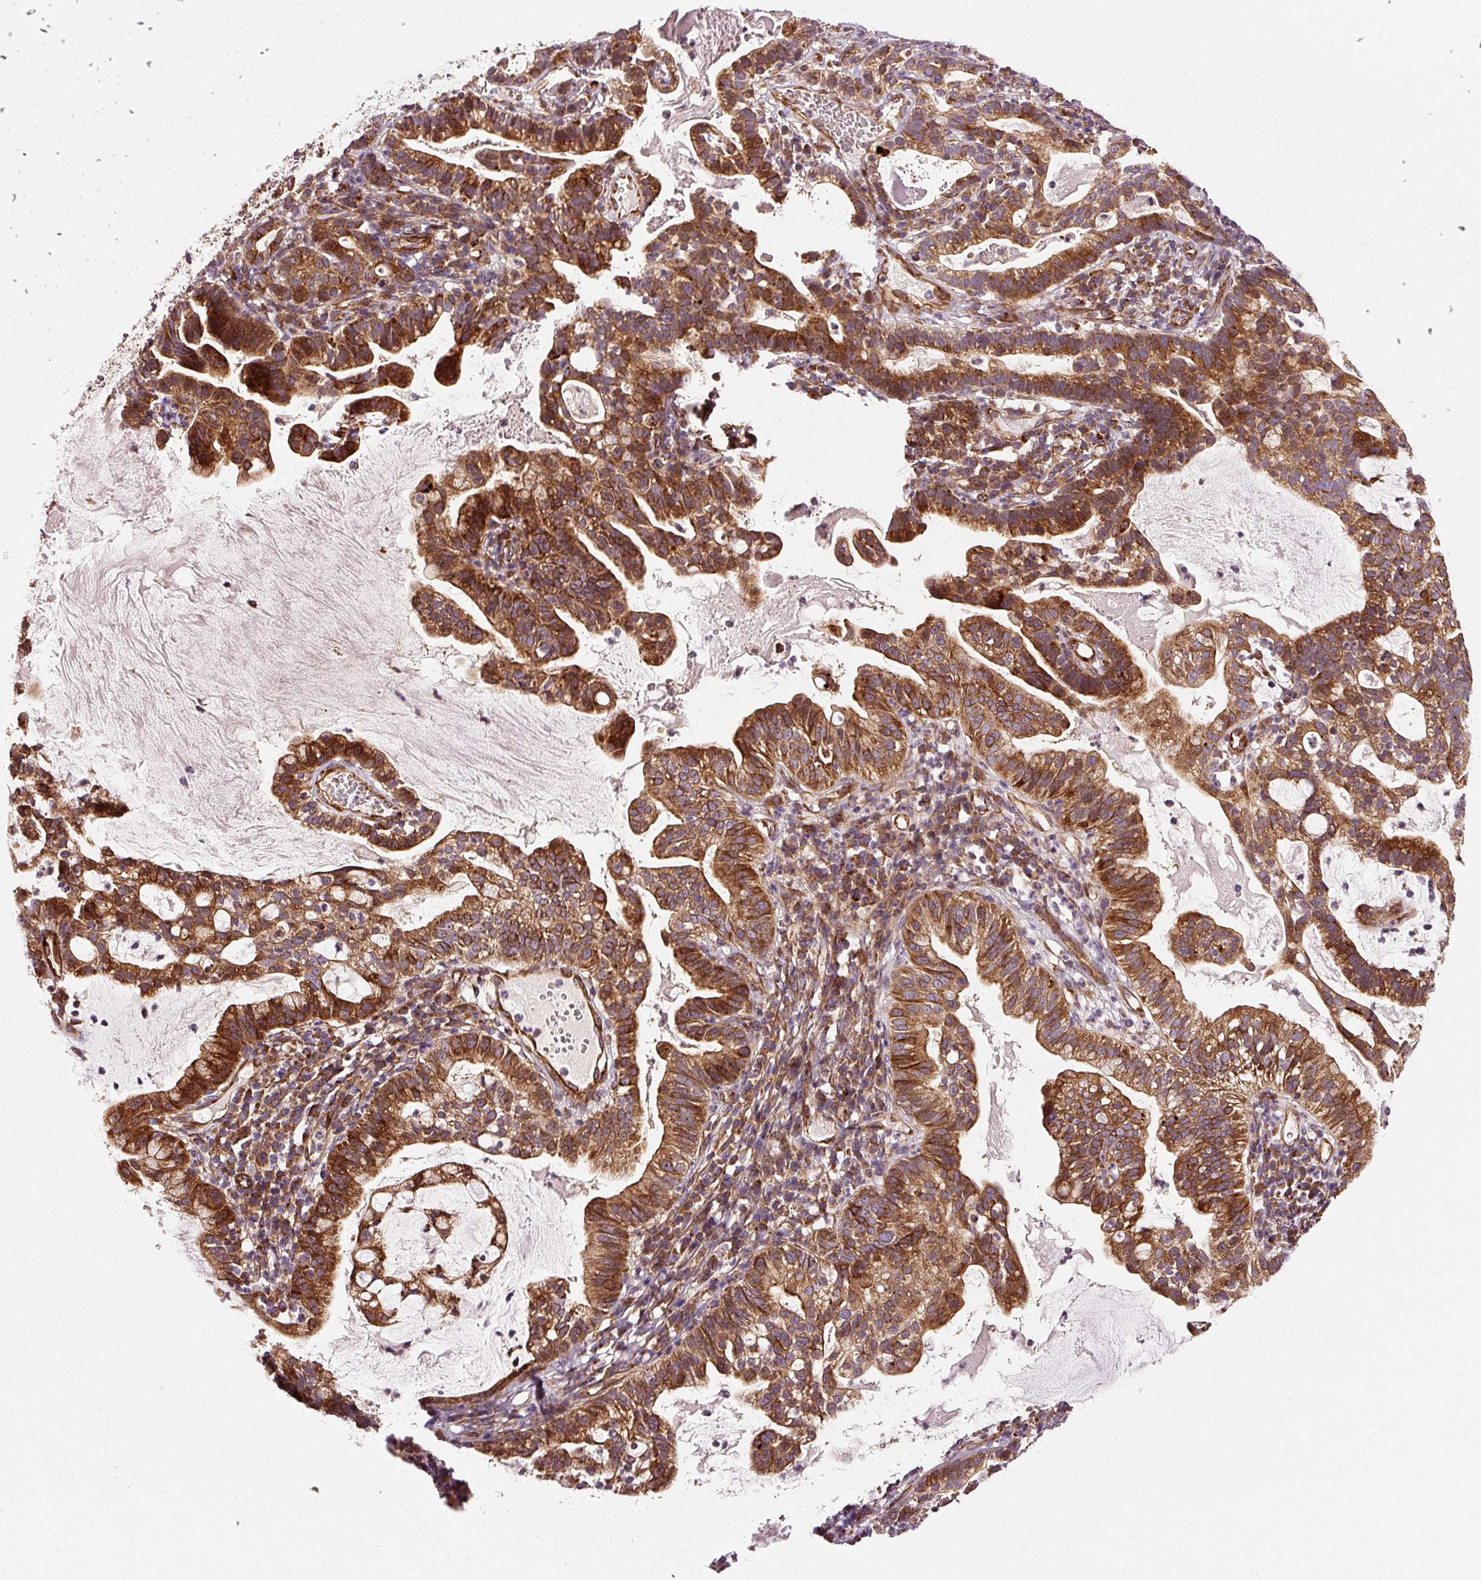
{"staining": {"intensity": "strong", "quantity": ">75%", "location": "cytoplasmic/membranous"}, "tissue": "cervical cancer", "cell_type": "Tumor cells", "image_type": "cancer", "snomed": [{"axis": "morphology", "description": "Adenocarcinoma, NOS"}, {"axis": "topography", "description": "Cervix"}], "caption": "Protein expression analysis of human cervical adenocarcinoma reveals strong cytoplasmic/membranous positivity in about >75% of tumor cells. The staining was performed using DAB (3,3'-diaminobenzidine), with brown indicating positive protein expression. Nuclei are stained blue with hematoxylin.", "gene": "ISCU", "patient": {"sex": "female", "age": 41}}